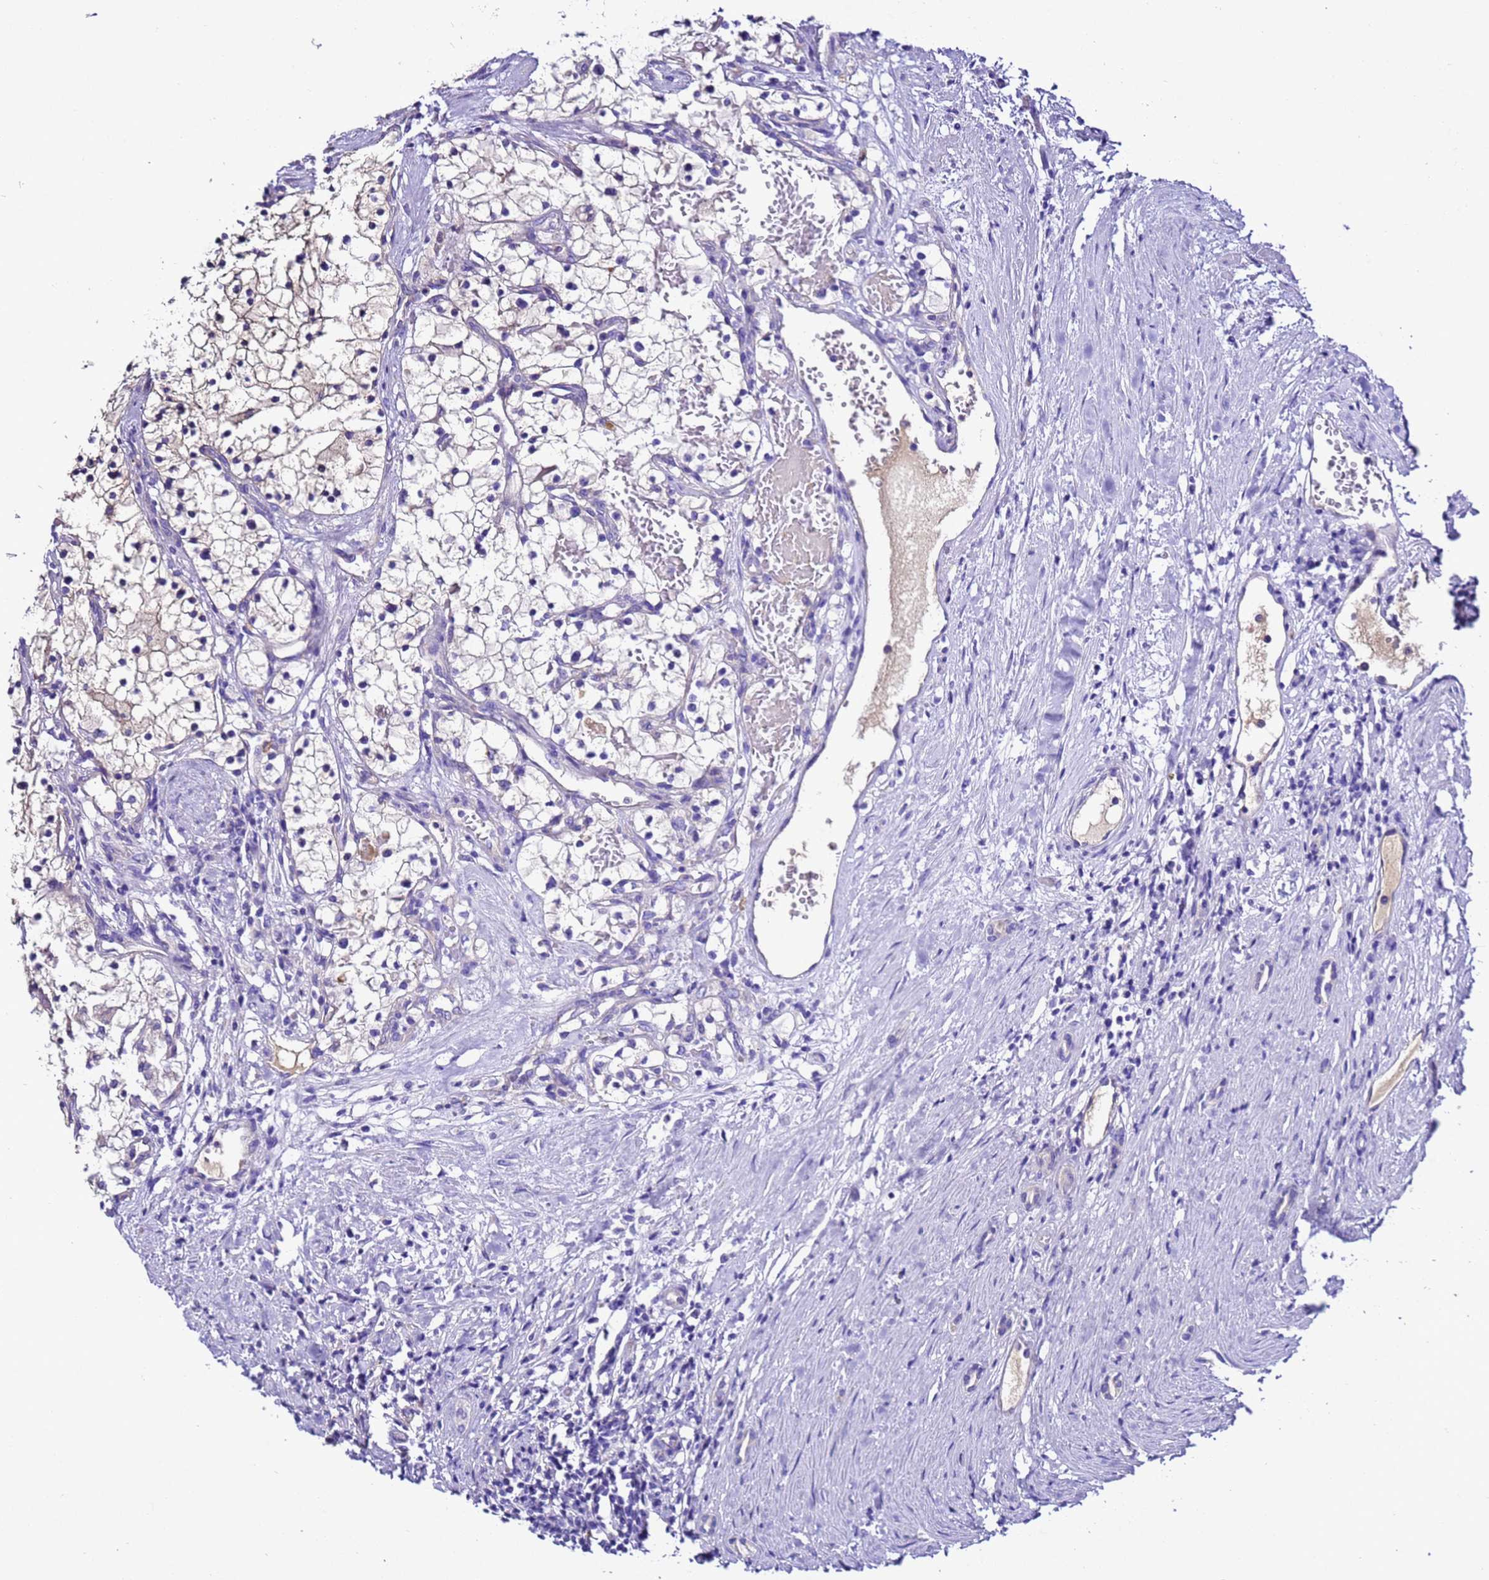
{"staining": {"intensity": "negative", "quantity": "none", "location": "none"}, "tissue": "renal cancer", "cell_type": "Tumor cells", "image_type": "cancer", "snomed": [{"axis": "morphology", "description": "Normal tissue, NOS"}, {"axis": "morphology", "description": "Adenocarcinoma, NOS"}, {"axis": "topography", "description": "Kidney"}], "caption": "Human renal cancer stained for a protein using immunohistochemistry displays no staining in tumor cells.", "gene": "UGT2A1", "patient": {"sex": "male", "age": 68}}